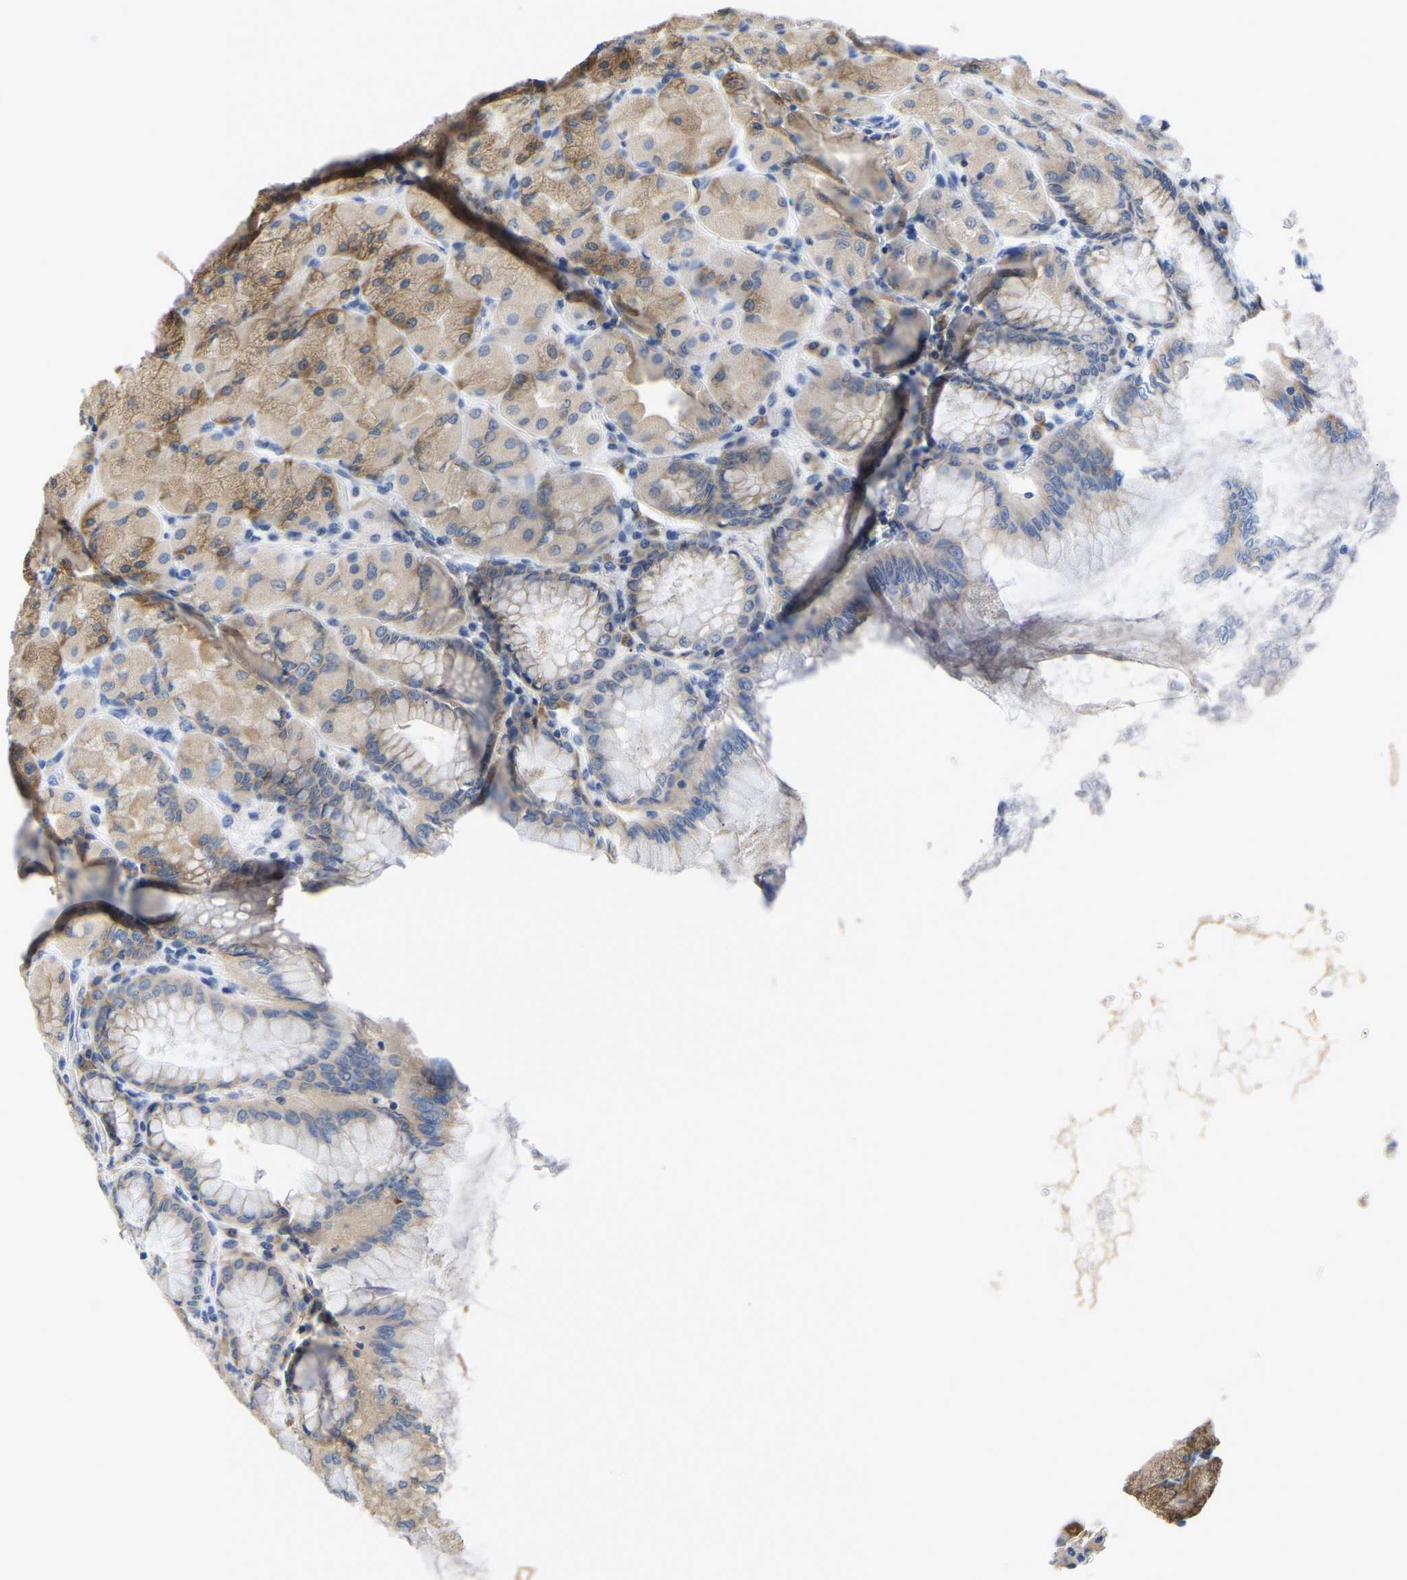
{"staining": {"intensity": "weak", "quantity": "25%-75%", "location": "cytoplasmic/membranous"}, "tissue": "stomach", "cell_type": "Glandular cells", "image_type": "normal", "snomed": [{"axis": "morphology", "description": "Normal tissue, NOS"}, {"axis": "topography", "description": "Stomach, upper"}], "caption": "An image showing weak cytoplasmic/membranous expression in about 25%-75% of glandular cells in unremarkable stomach, as visualized by brown immunohistochemical staining.", "gene": "ABCA10", "patient": {"sex": "female", "age": 56}}